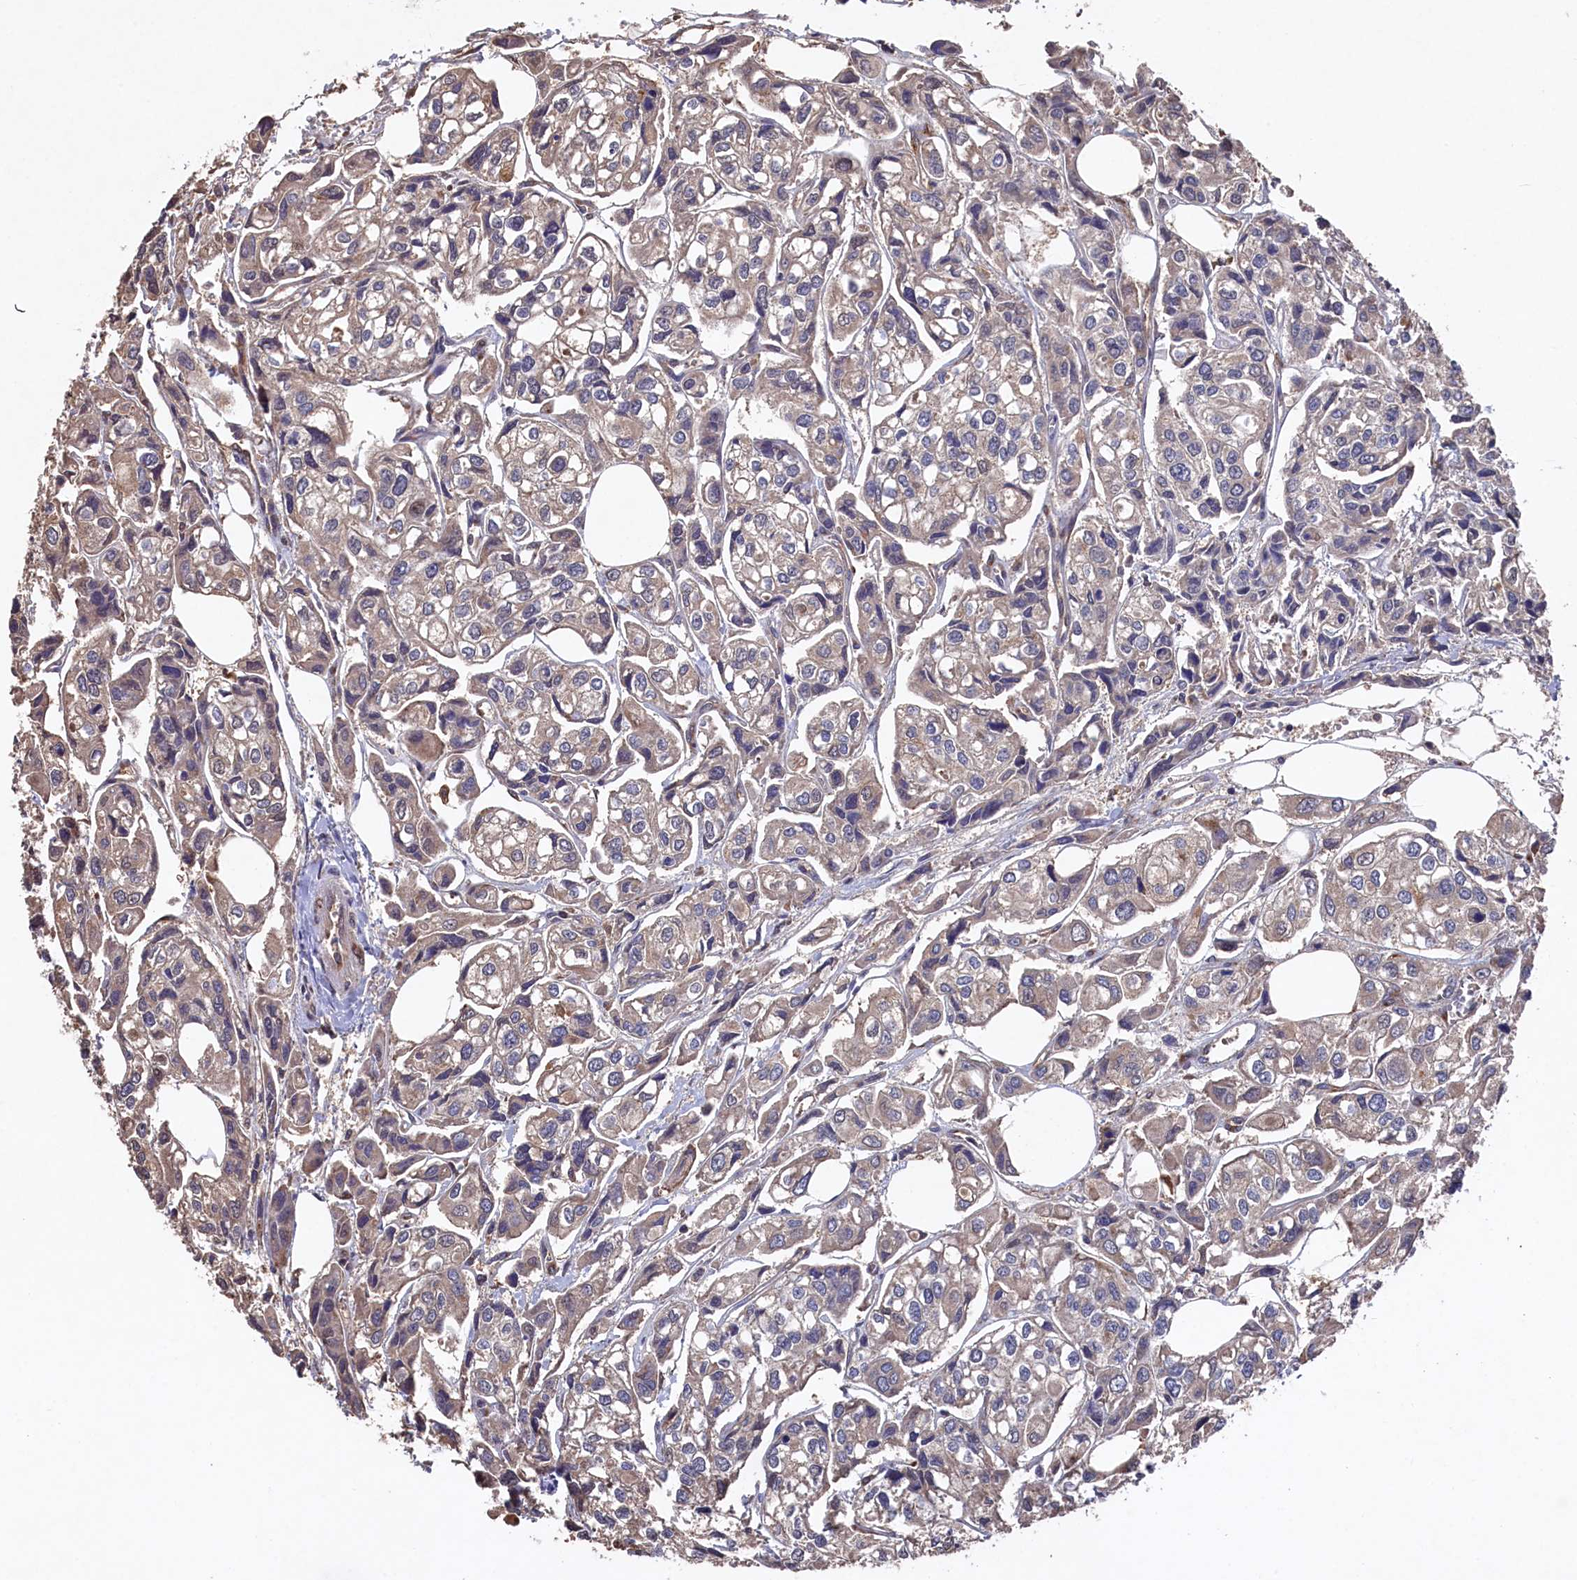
{"staining": {"intensity": "weak", "quantity": "<25%", "location": "cytoplasmic/membranous"}, "tissue": "urothelial cancer", "cell_type": "Tumor cells", "image_type": "cancer", "snomed": [{"axis": "morphology", "description": "Urothelial carcinoma, High grade"}, {"axis": "topography", "description": "Urinary bladder"}], "caption": "High power microscopy micrograph of an immunohistochemistry micrograph of urothelial carcinoma (high-grade), revealing no significant positivity in tumor cells.", "gene": "NAA60", "patient": {"sex": "male", "age": 67}}